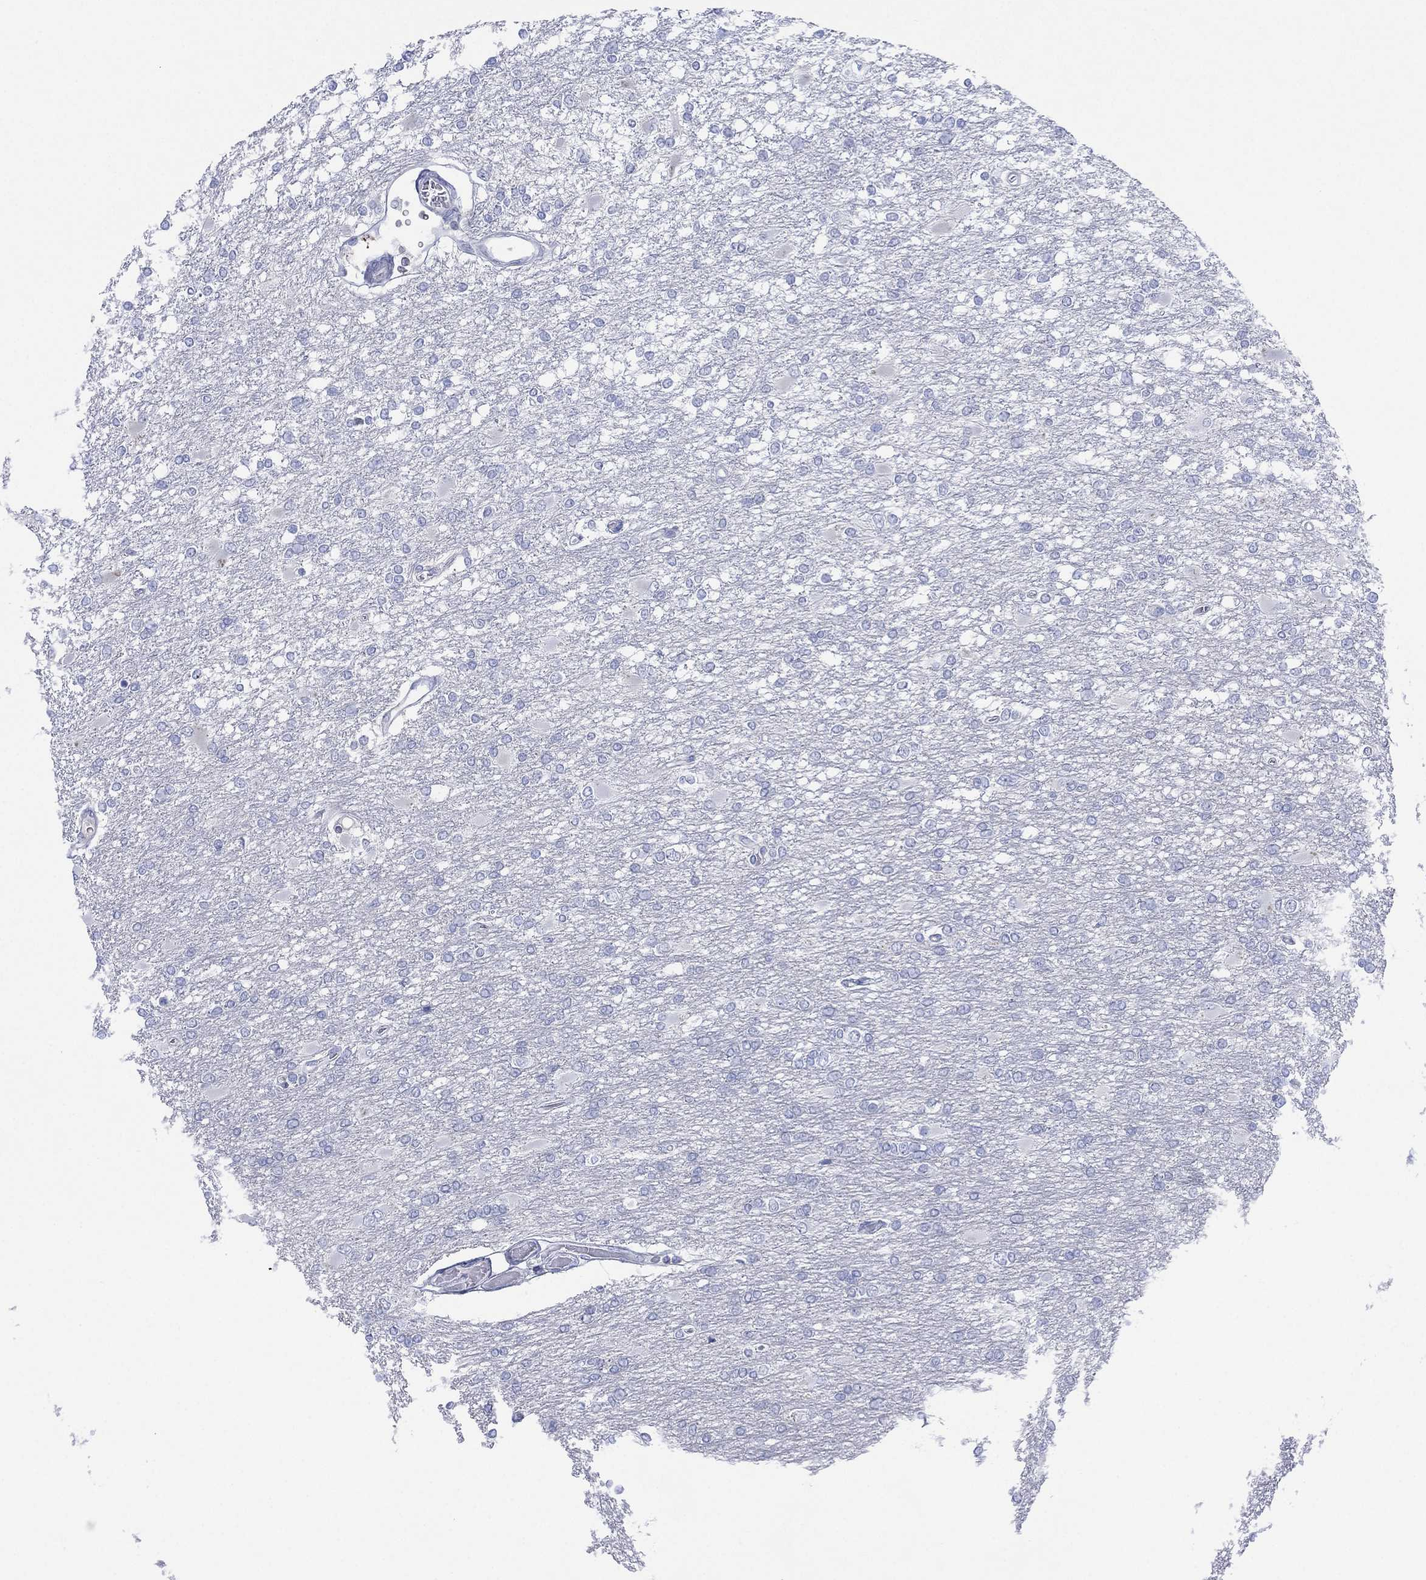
{"staining": {"intensity": "negative", "quantity": "none", "location": "none"}, "tissue": "glioma", "cell_type": "Tumor cells", "image_type": "cancer", "snomed": [{"axis": "morphology", "description": "Glioma, malignant, High grade"}, {"axis": "topography", "description": "Cerebral cortex"}], "caption": "Glioma stained for a protein using immunohistochemistry shows no staining tumor cells.", "gene": "SEPTIN1", "patient": {"sex": "male", "age": 79}}